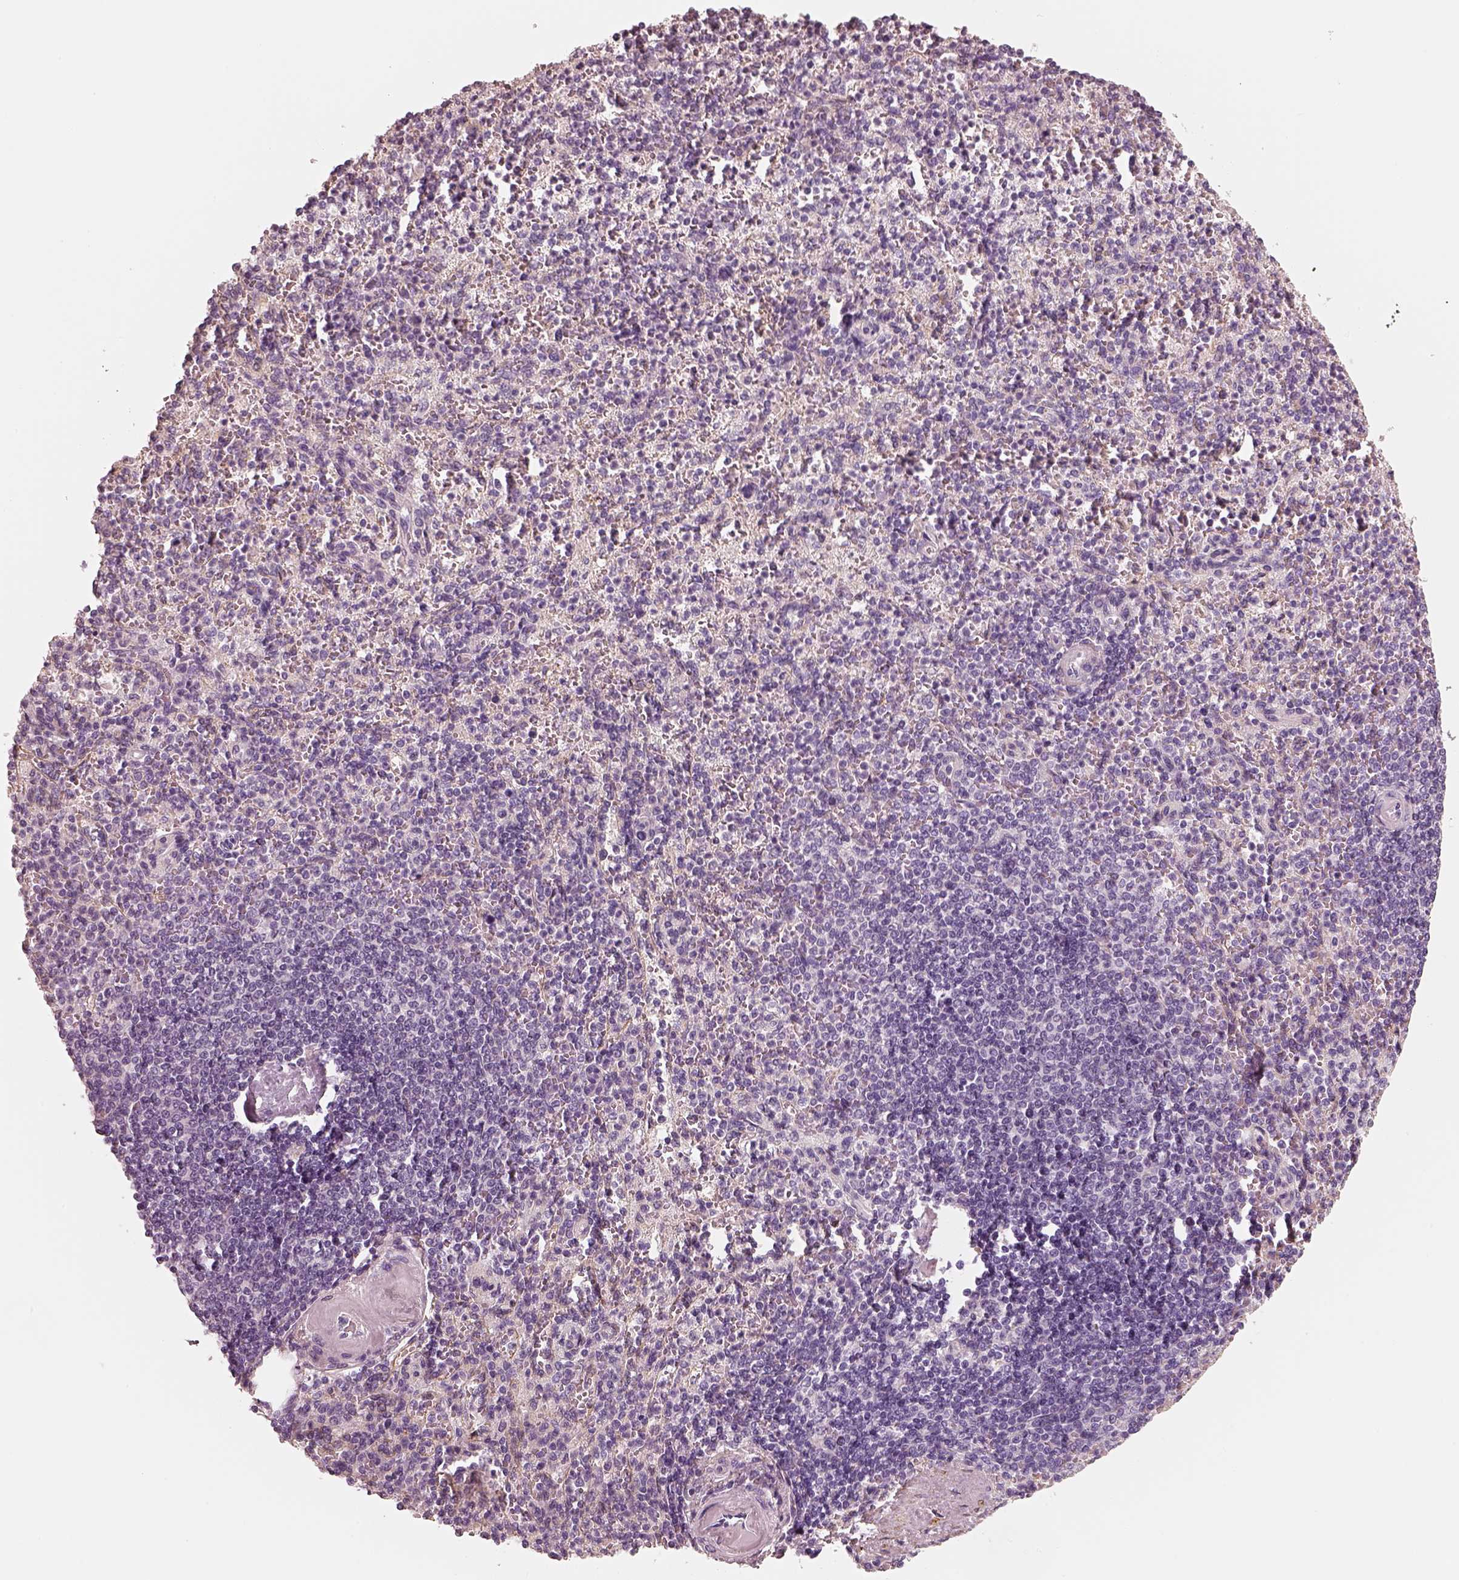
{"staining": {"intensity": "negative", "quantity": "none", "location": "none"}, "tissue": "spleen", "cell_type": "Cells in red pulp", "image_type": "normal", "snomed": [{"axis": "morphology", "description": "Normal tissue, NOS"}, {"axis": "topography", "description": "Spleen"}], "caption": "IHC histopathology image of unremarkable human spleen stained for a protein (brown), which displays no staining in cells in red pulp.", "gene": "RS1", "patient": {"sex": "female", "age": 74}}